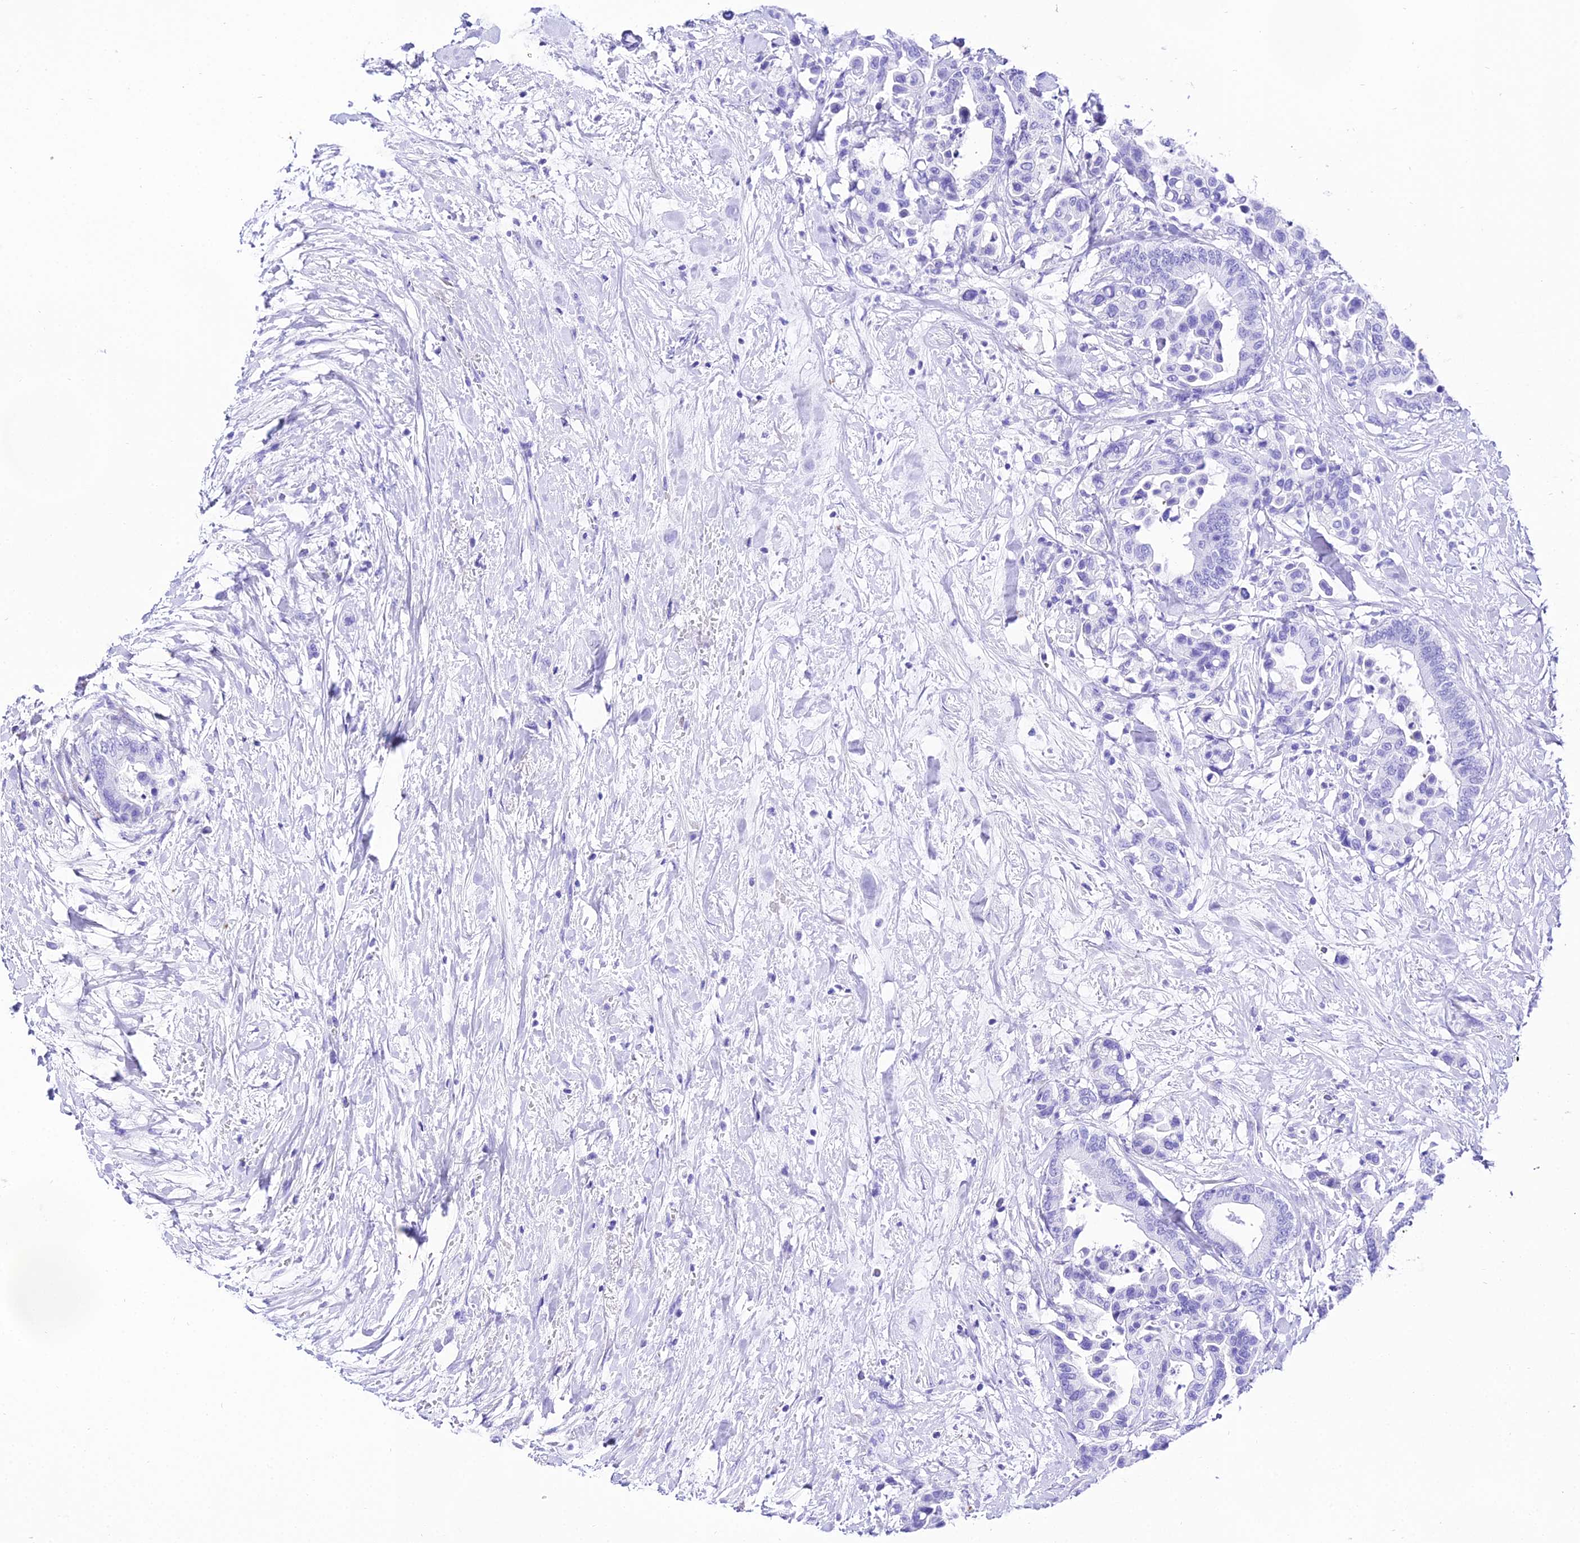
{"staining": {"intensity": "negative", "quantity": "none", "location": "none"}, "tissue": "colorectal cancer", "cell_type": "Tumor cells", "image_type": "cancer", "snomed": [{"axis": "morphology", "description": "Normal tissue, NOS"}, {"axis": "morphology", "description": "Adenocarcinoma, NOS"}, {"axis": "topography", "description": "Colon"}], "caption": "Immunohistochemistry (IHC) histopathology image of neoplastic tissue: adenocarcinoma (colorectal) stained with DAB (3,3'-diaminobenzidine) displays no significant protein expression in tumor cells.", "gene": "TRMT44", "patient": {"sex": "male", "age": 82}}